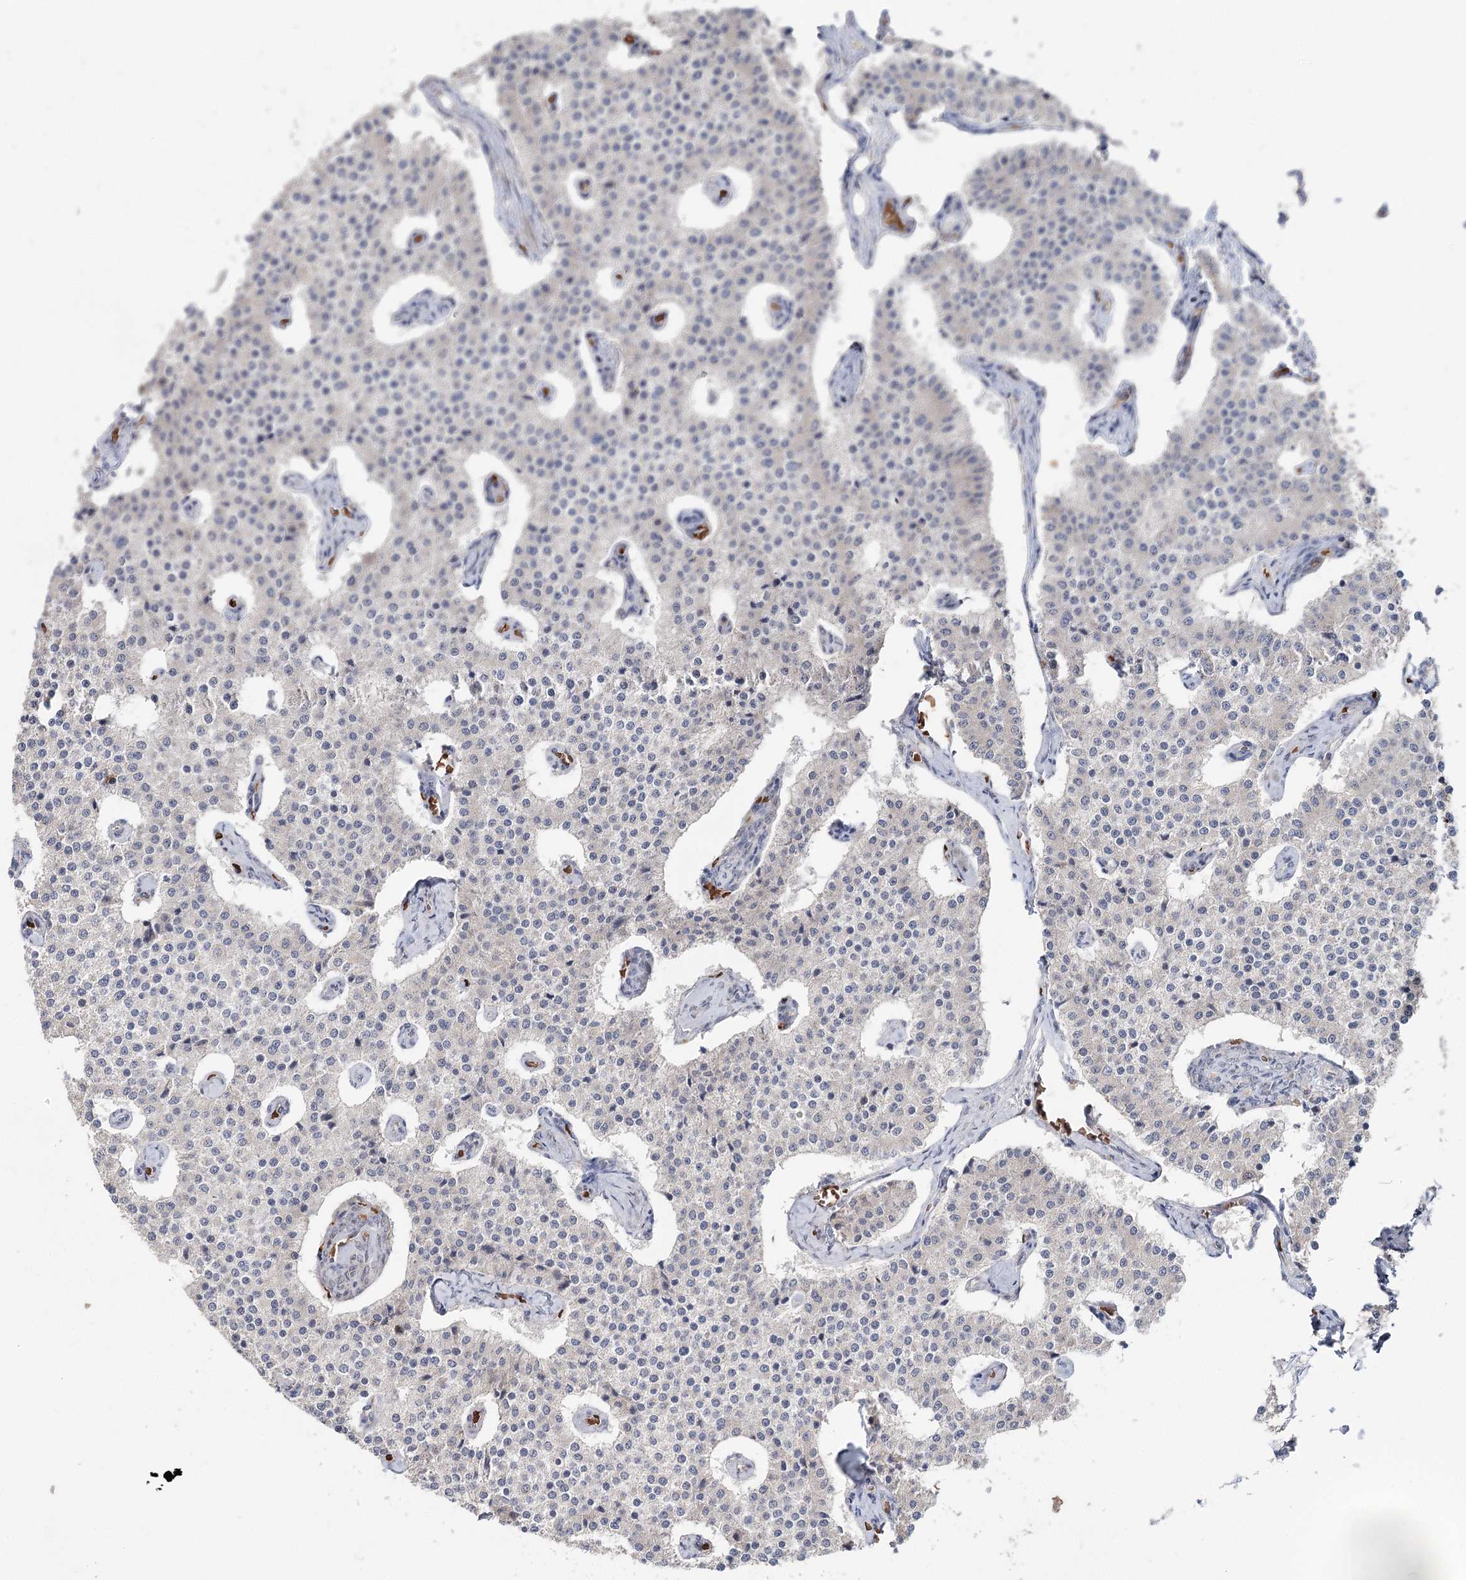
{"staining": {"intensity": "negative", "quantity": "none", "location": "none"}, "tissue": "carcinoid", "cell_type": "Tumor cells", "image_type": "cancer", "snomed": [{"axis": "morphology", "description": "Carcinoid, malignant, NOS"}, {"axis": "topography", "description": "Colon"}], "caption": "This histopathology image is of malignant carcinoid stained with immunohistochemistry to label a protein in brown with the nuclei are counter-stained blue. There is no expression in tumor cells.", "gene": "FBXO7", "patient": {"sex": "female", "age": 52}}